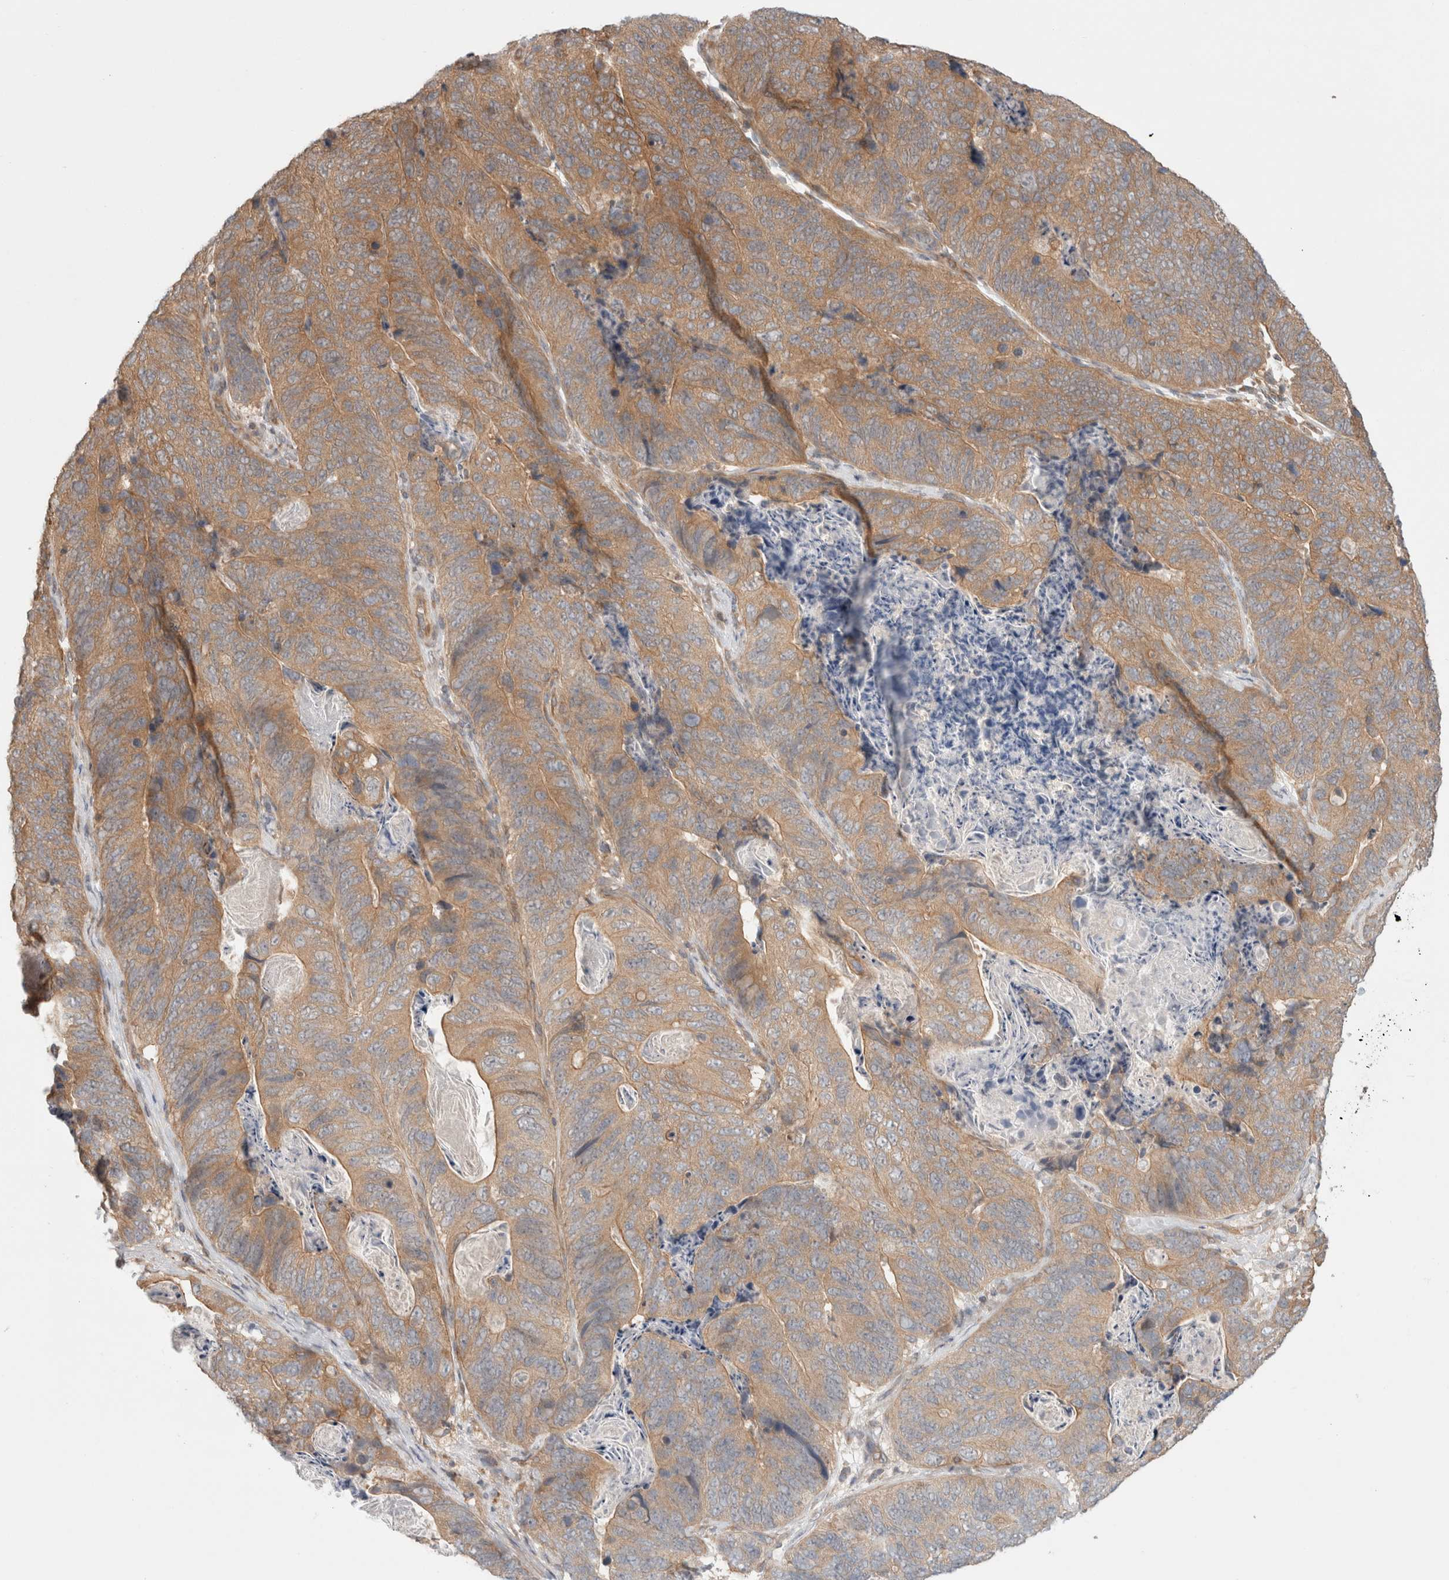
{"staining": {"intensity": "moderate", "quantity": ">75%", "location": "cytoplasmic/membranous"}, "tissue": "stomach cancer", "cell_type": "Tumor cells", "image_type": "cancer", "snomed": [{"axis": "morphology", "description": "Normal tissue, NOS"}, {"axis": "morphology", "description": "Adenocarcinoma, NOS"}, {"axis": "topography", "description": "Stomach"}], "caption": "Stomach adenocarcinoma tissue displays moderate cytoplasmic/membranous positivity in about >75% of tumor cells (brown staining indicates protein expression, while blue staining denotes nuclei).", "gene": "HROB", "patient": {"sex": "female", "age": 89}}